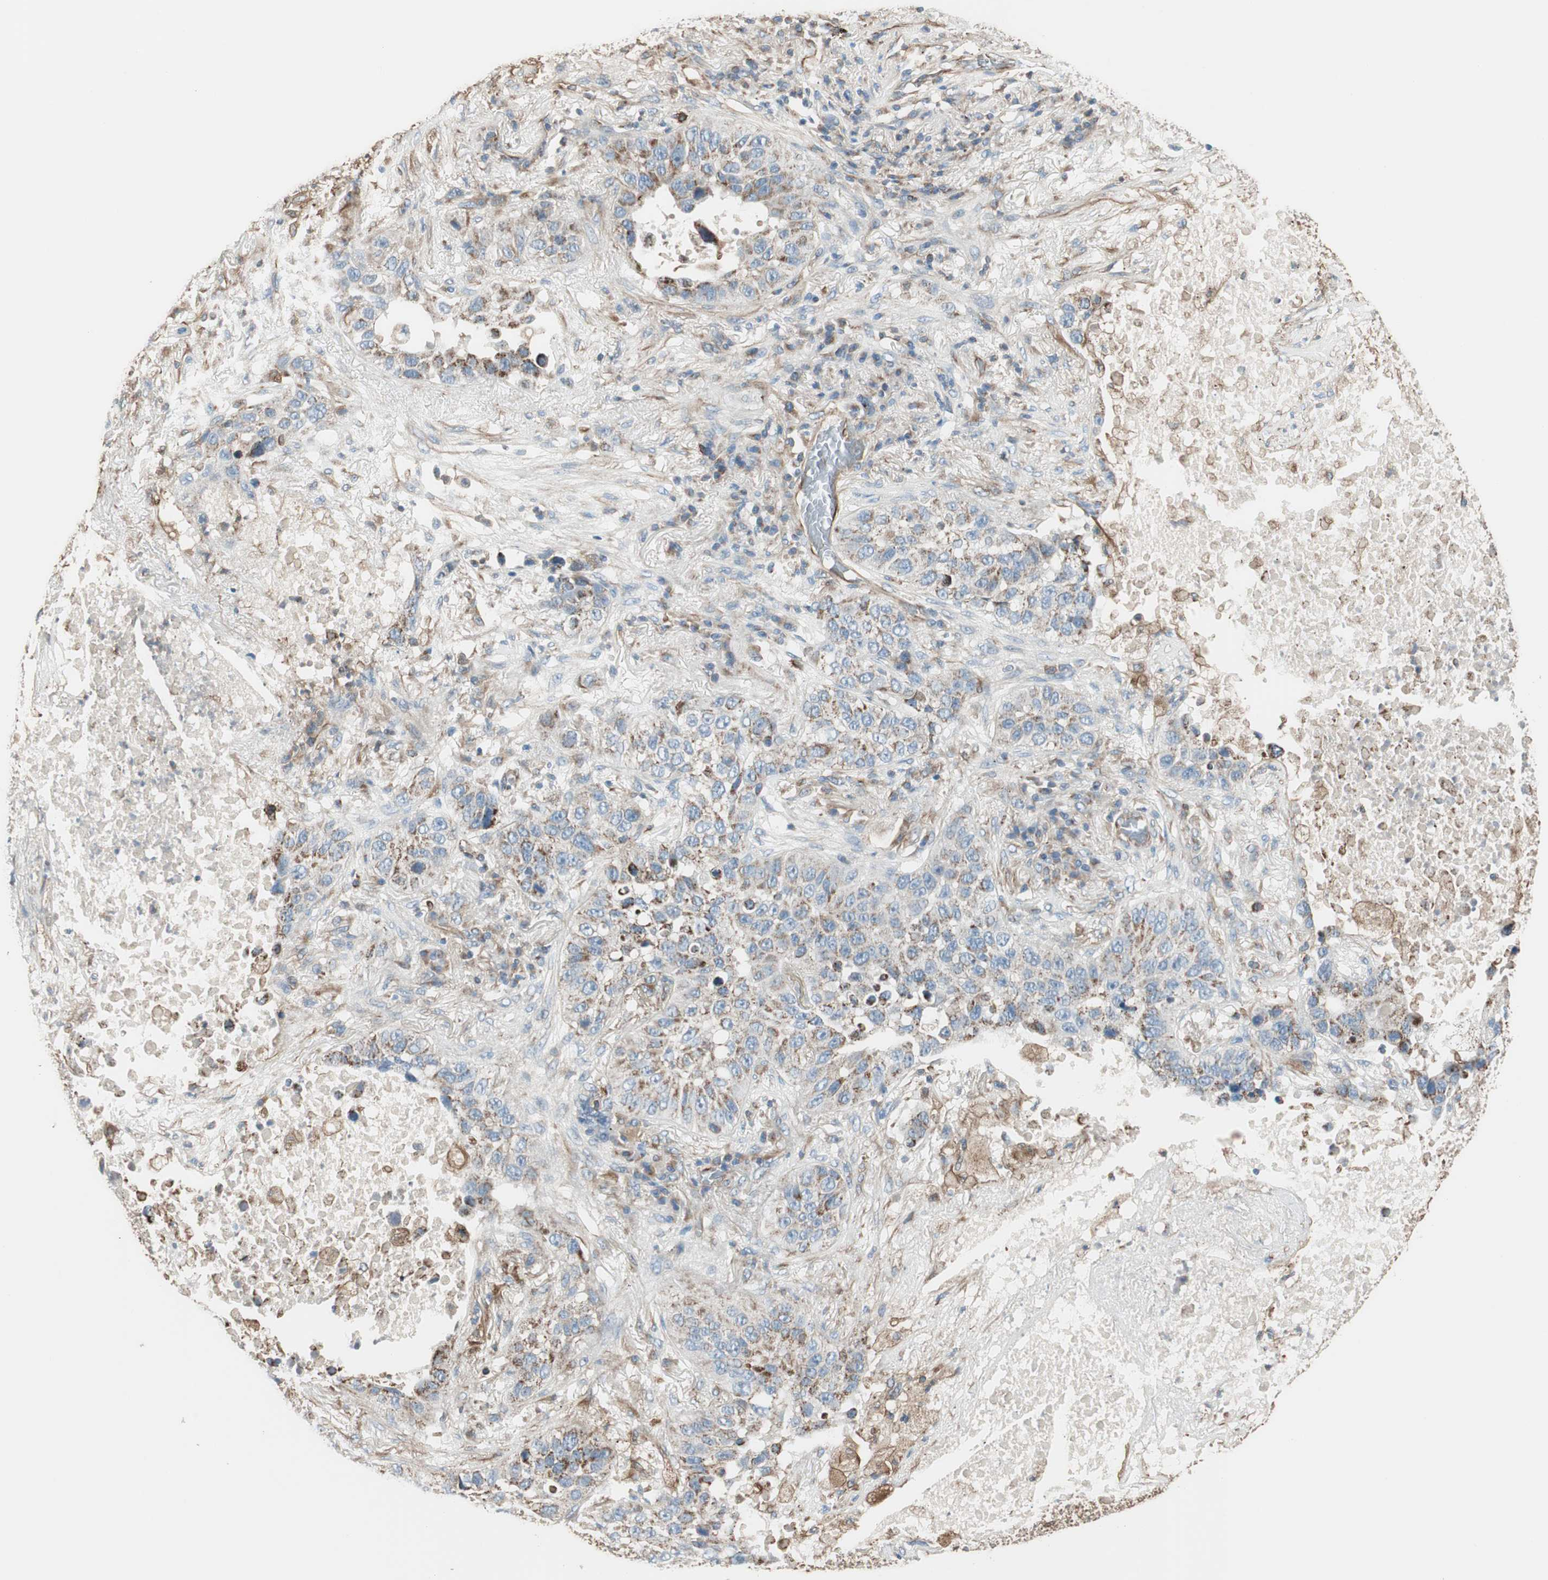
{"staining": {"intensity": "weak", "quantity": "25%-75%", "location": "cytoplasmic/membranous"}, "tissue": "lung cancer", "cell_type": "Tumor cells", "image_type": "cancer", "snomed": [{"axis": "morphology", "description": "Squamous cell carcinoma, NOS"}, {"axis": "topography", "description": "Lung"}], "caption": "A high-resolution micrograph shows immunohistochemistry staining of lung cancer (squamous cell carcinoma), which reveals weak cytoplasmic/membranous expression in about 25%-75% of tumor cells.", "gene": "SRCIN1", "patient": {"sex": "male", "age": 57}}